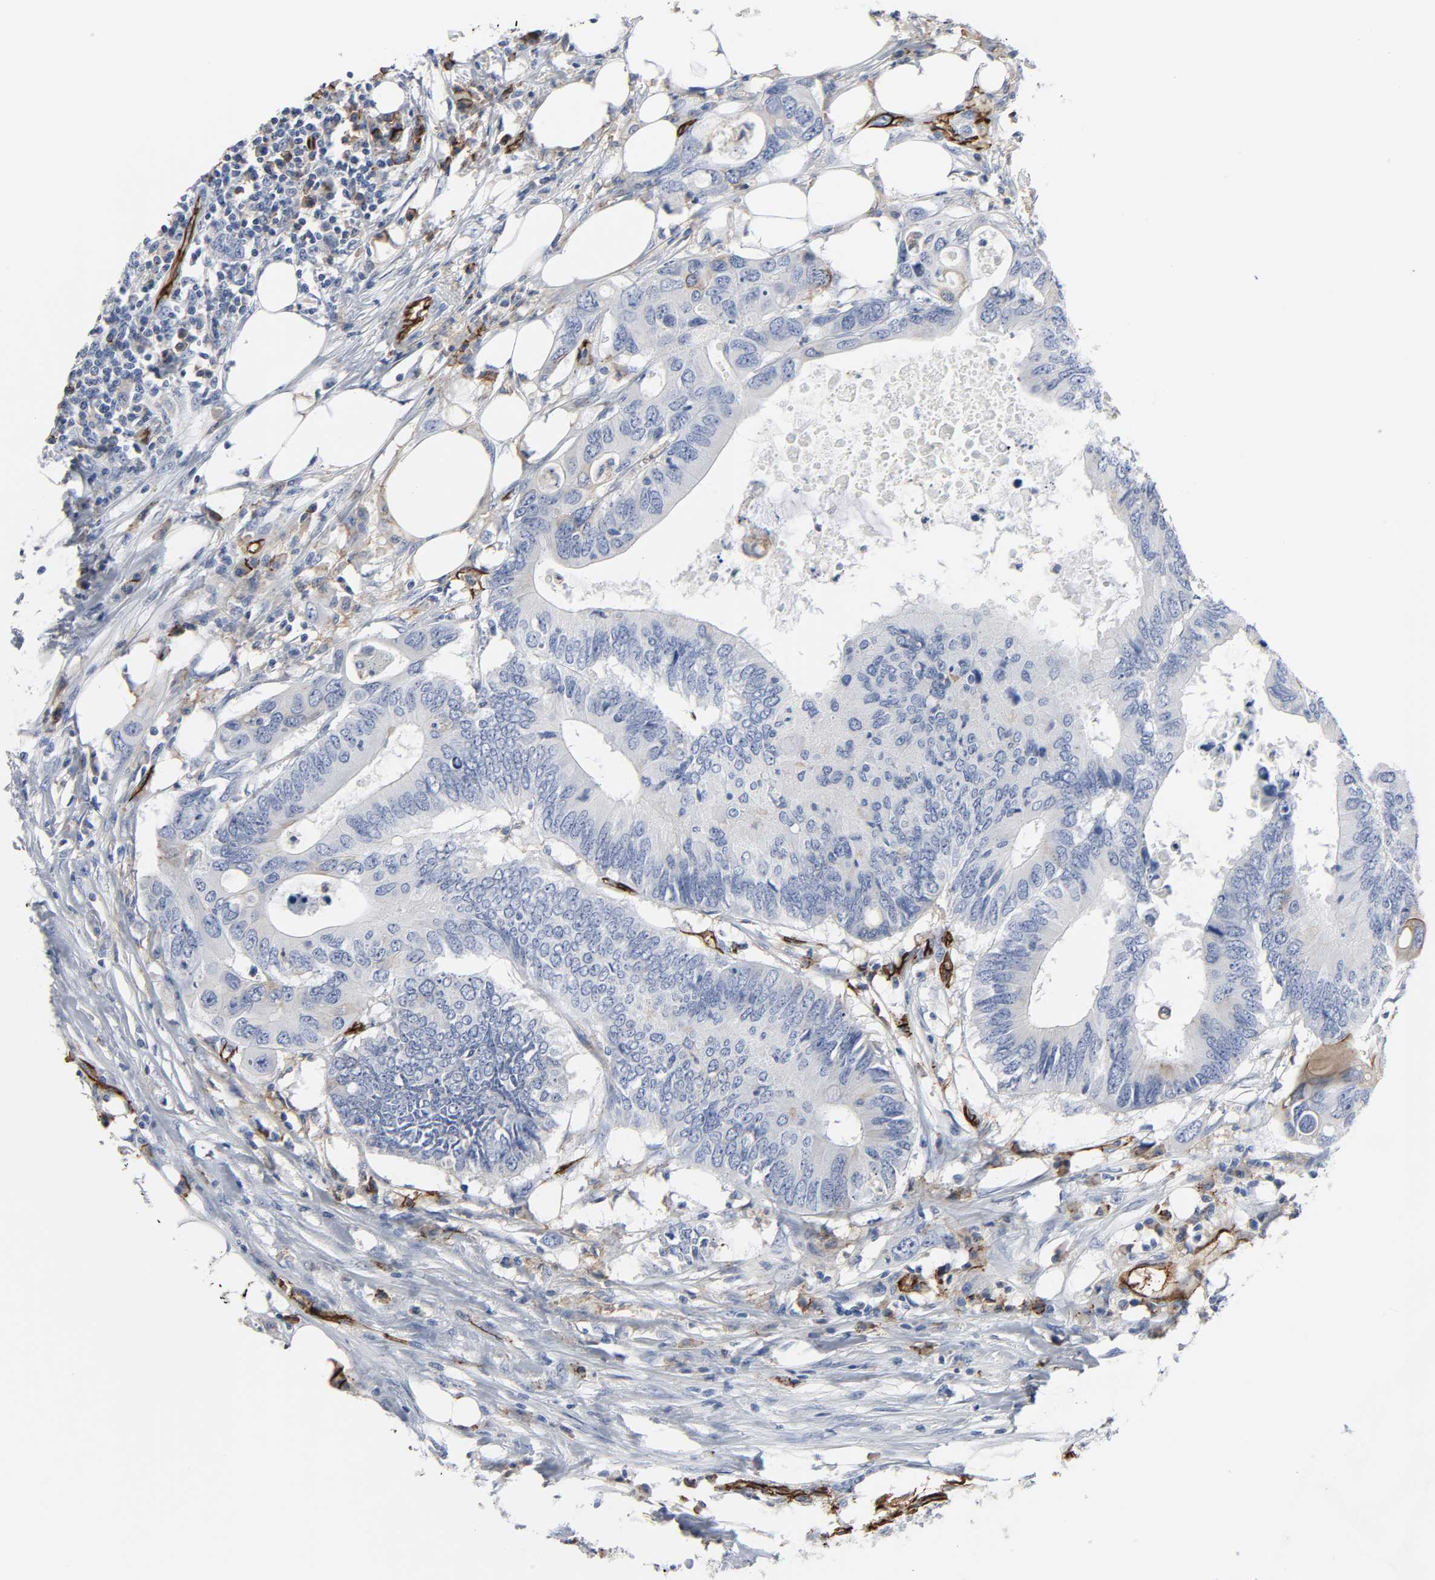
{"staining": {"intensity": "negative", "quantity": "none", "location": "none"}, "tissue": "colorectal cancer", "cell_type": "Tumor cells", "image_type": "cancer", "snomed": [{"axis": "morphology", "description": "Adenocarcinoma, NOS"}, {"axis": "topography", "description": "Colon"}], "caption": "Tumor cells are negative for brown protein staining in colorectal cancer (adenocarcinoma).", "gene": "PECAM1", "patient": {"sex": "male", "age": 71}}